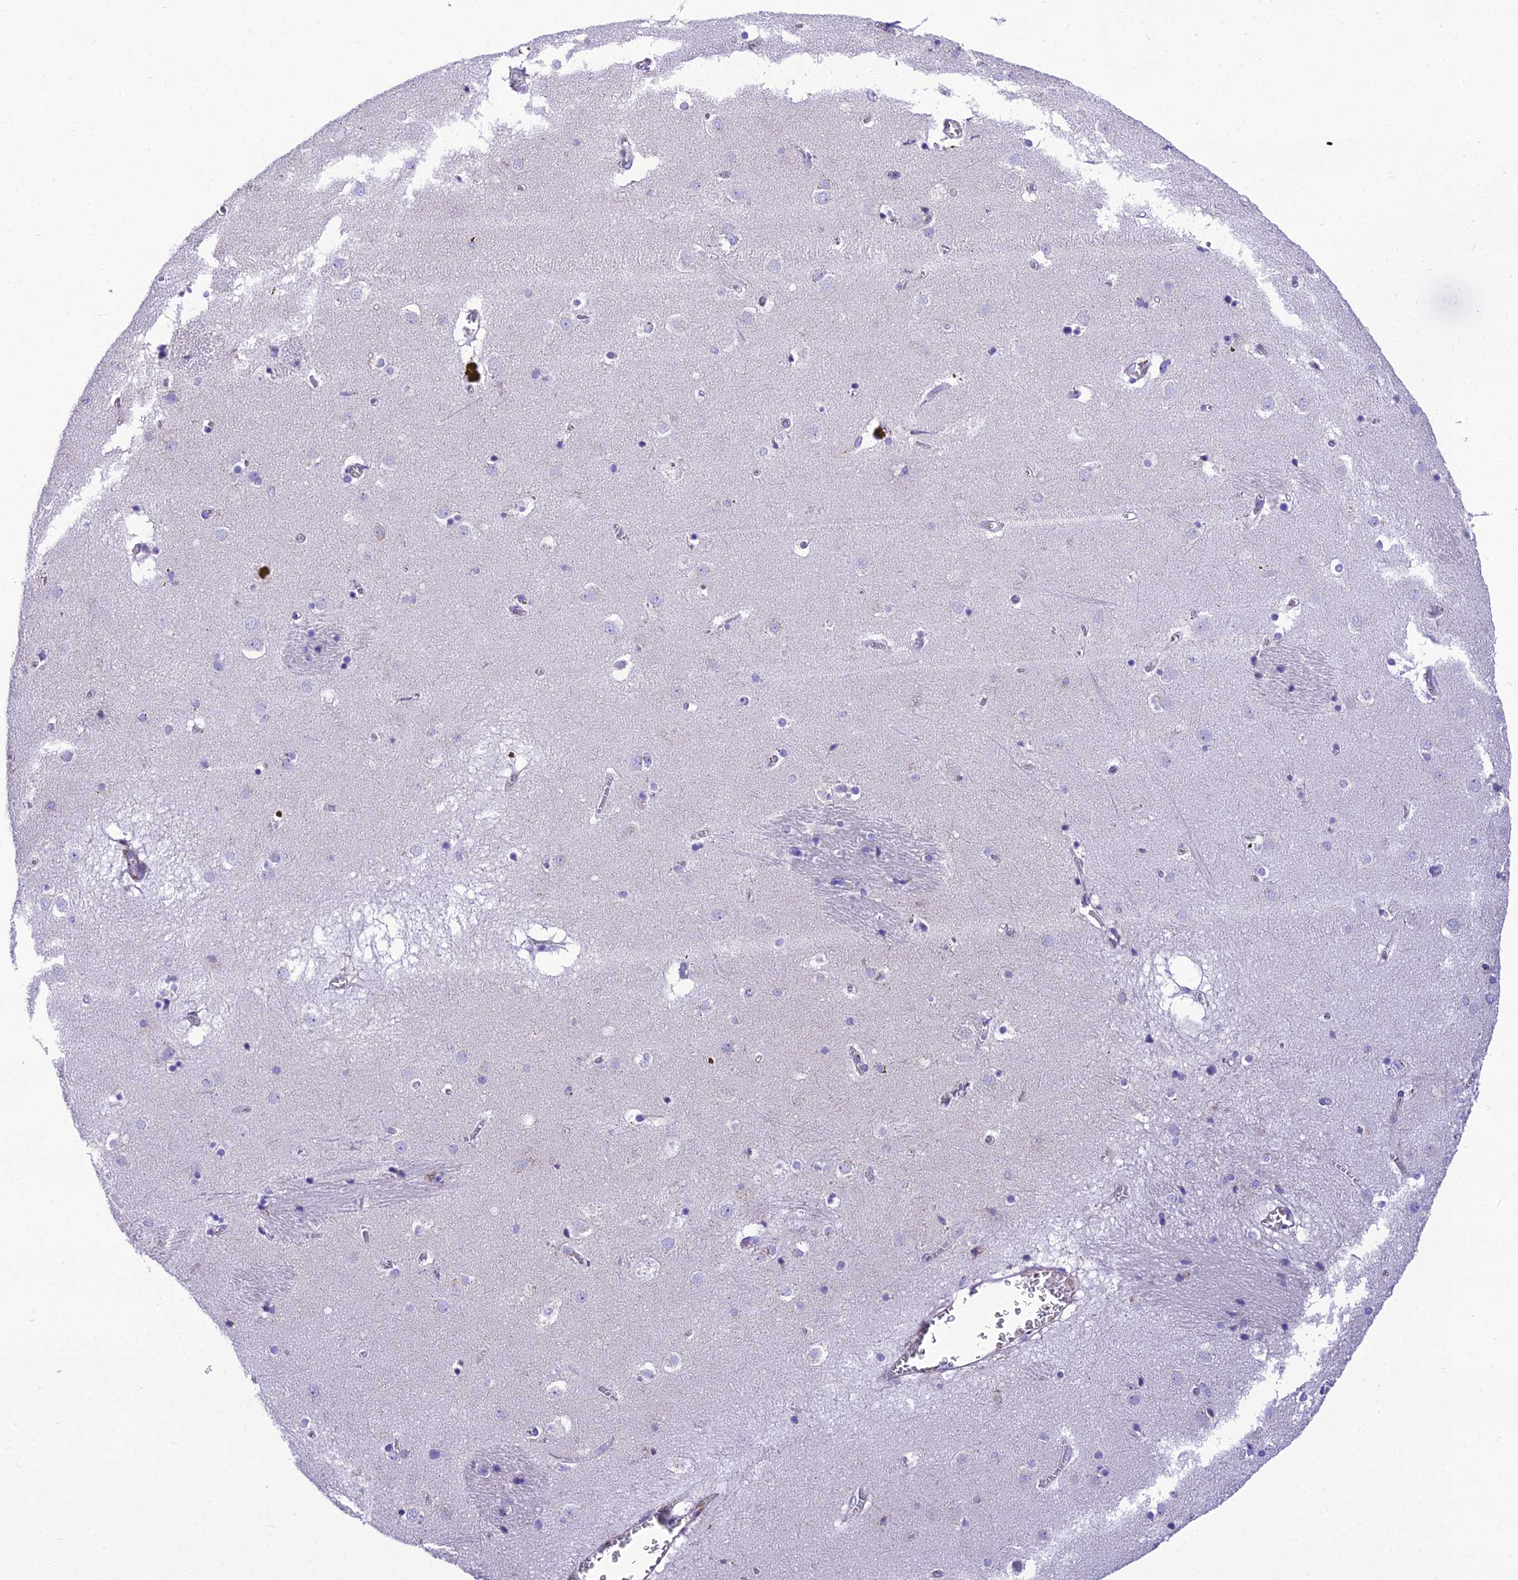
{"staining": {"intensity": "negative", "quantity": "none", "location": "none"}, "tissue": "caudate", "cell_type": "Glial cells", "image_type": "normal", "snomed": [{"axis": "morphology", "description": "Normal tissue, NOS"}, {"axis": "topography", "description": "Lateral ventricle wall"}], "caption": "The histopathology image shows no staining of glial cells in benign caudate. (Brightfield microscopy of DAB (3,3'-diaminobenzidine) immunohistochemistry at high magnification).", "gene": "GFRA1", "patient": {"sex": "male", "age": 70}}